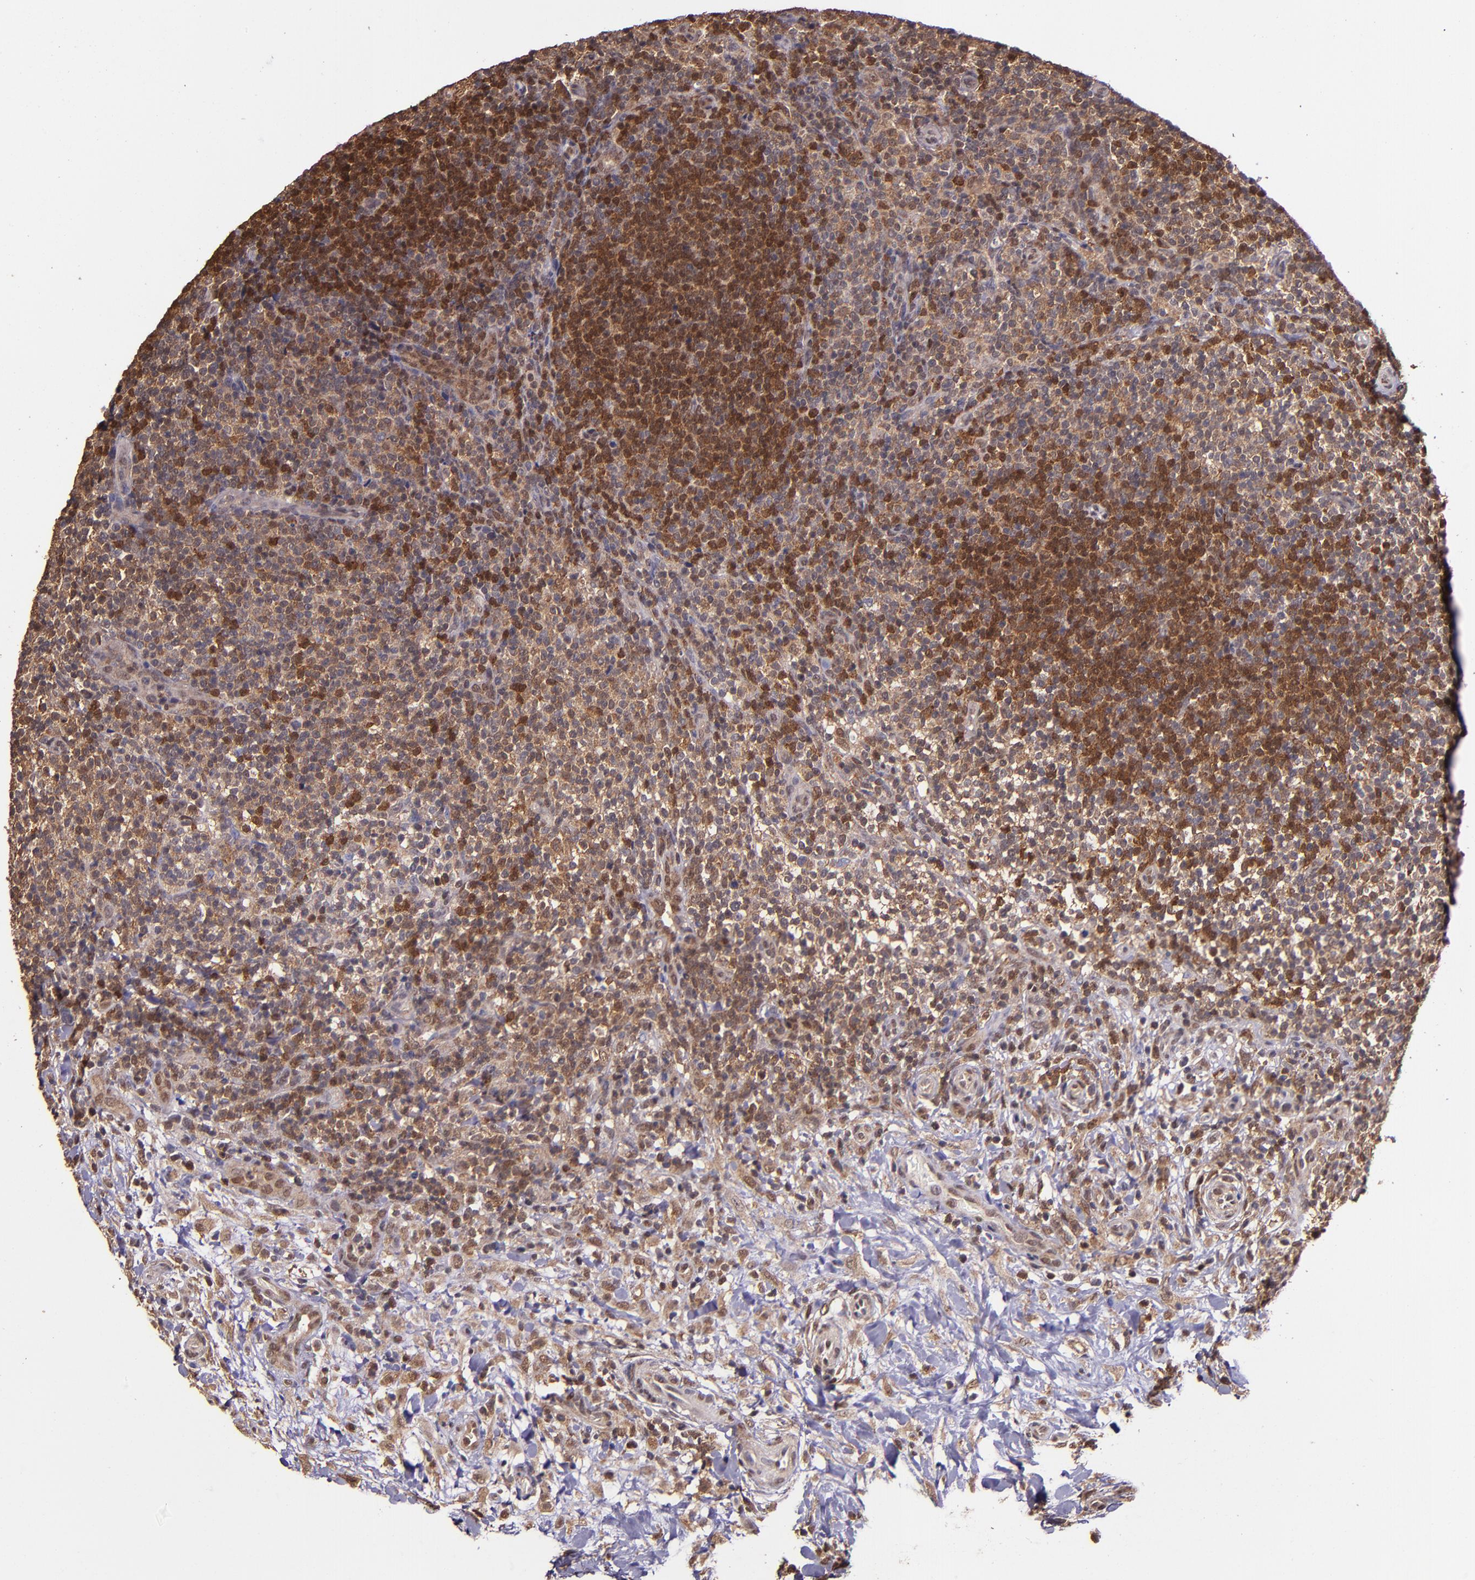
{"staining": {"intensity": "moderate", "quantity": ">75%", "location": "cytoplasmic/membranous,nuclear"}, "tissue": "lymphoma", "cell_type": "Tumor cells", "image_type": "cancer", "snomed": [{"axis": "morphology", "description": "Malignant lymphoma, non-Hodgkin's type, Low grade"}, {"axis": "topography", "description": "Lymph node"}], "caption": "Protein analysis of malignant lymphoma, non-Hodgkin's type (low-grade) tissue displays moderate cytoplasmic/membranous and nuclear staining in about >75% of tumor cells.", "gene": "STAT6", "patient": {"sex": "female", "age": 76}}